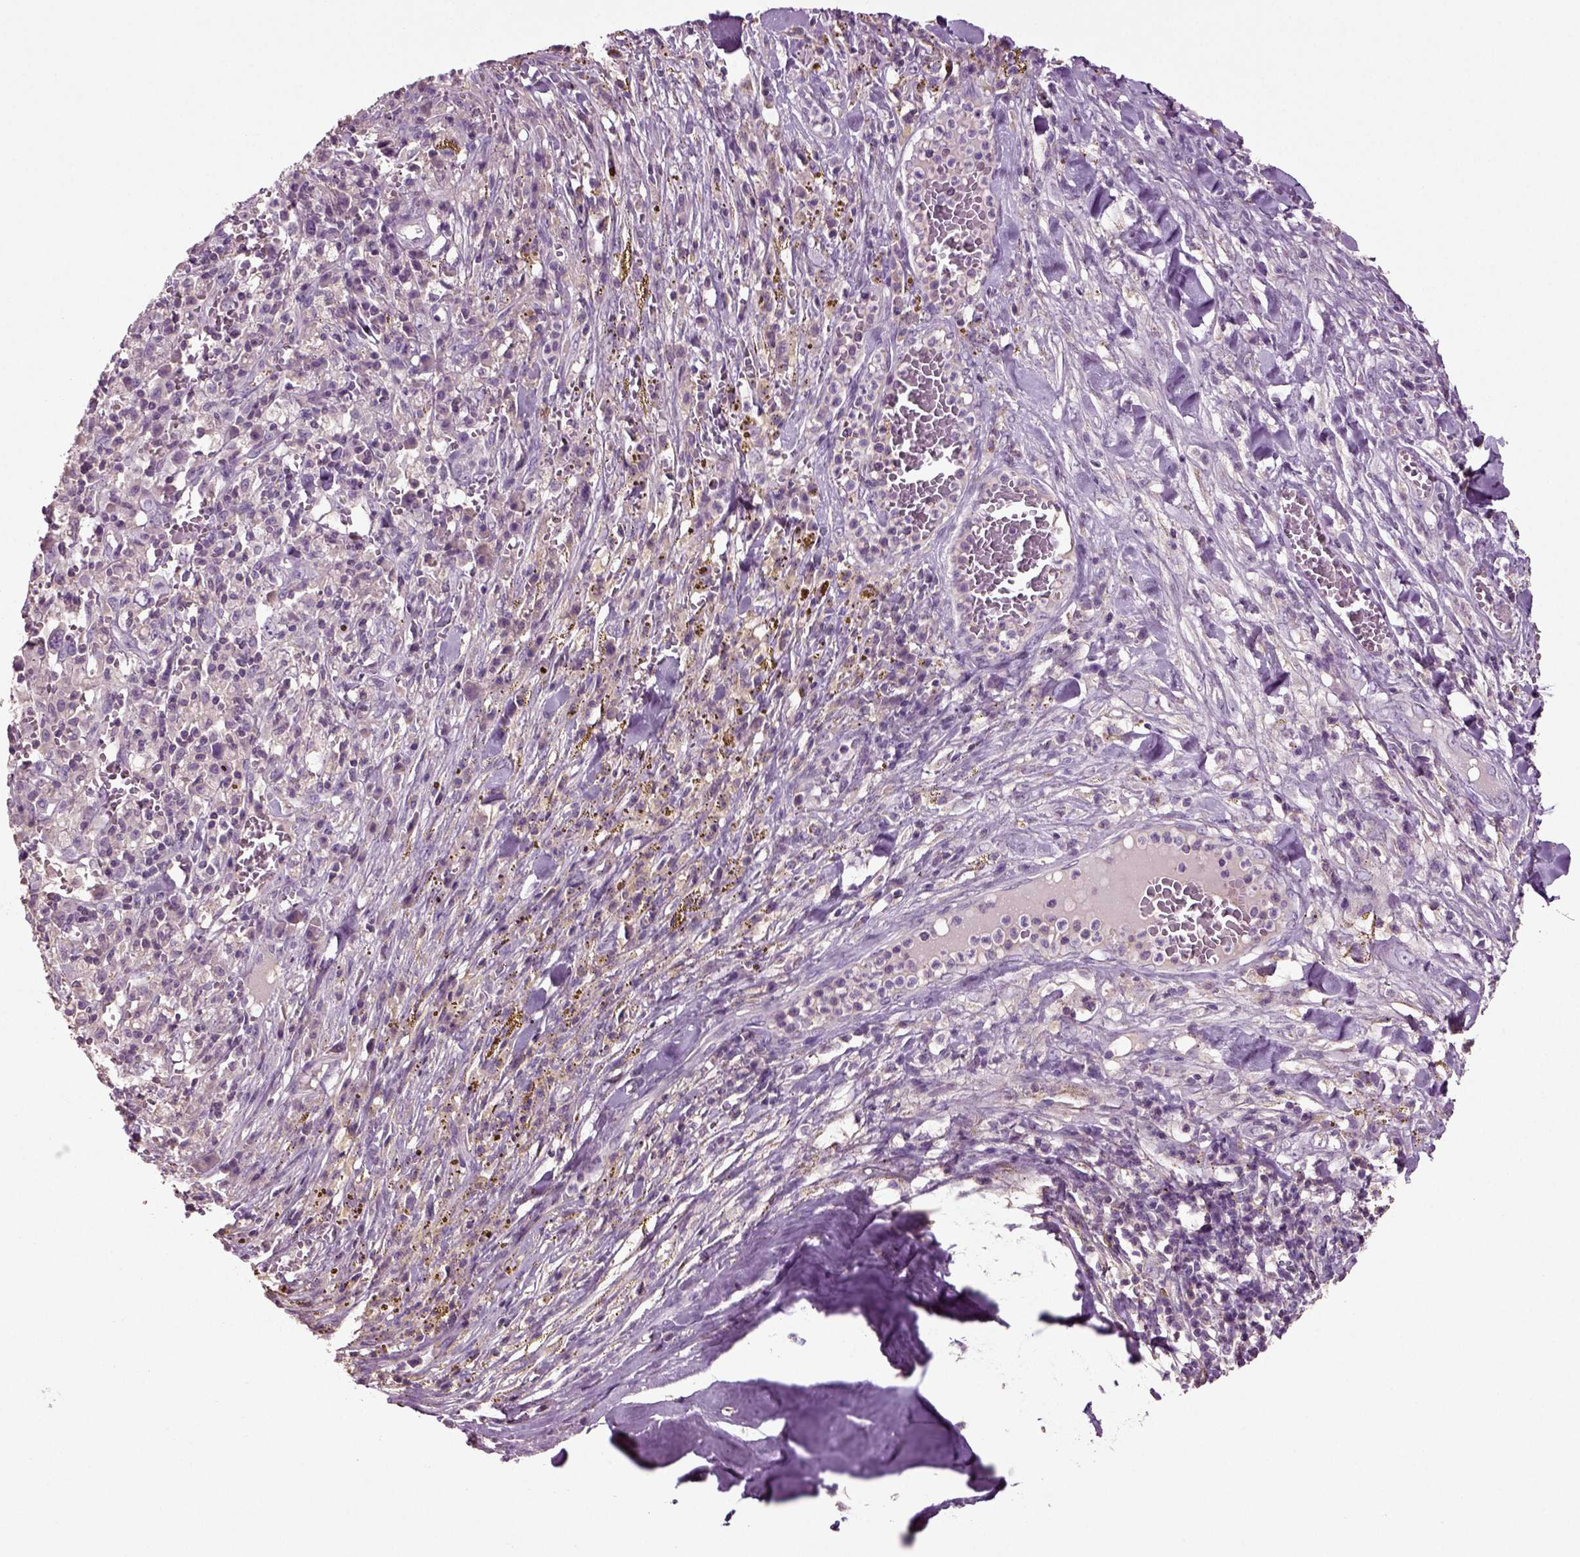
{"staining": {"intensity": "negative", "quantity": "none", "location": "none"}, "tissue": "melanoma", "cell_type": "Tumor cells", "image_type": "cancer", "snomed": [{"axis": "morphology", "description": "Malignant melanoma, NOS"}, {"axis": "topography", "description": "Skin"}], "caption": "Tumor cells are negative for brown protein staining in malignant melanoma. (Brightfield microscopy of DAB immunohistochemistry (IHC) at high magnification).", "gene": "DEFB118", "patient": {"sex": "female", "age": 91}}